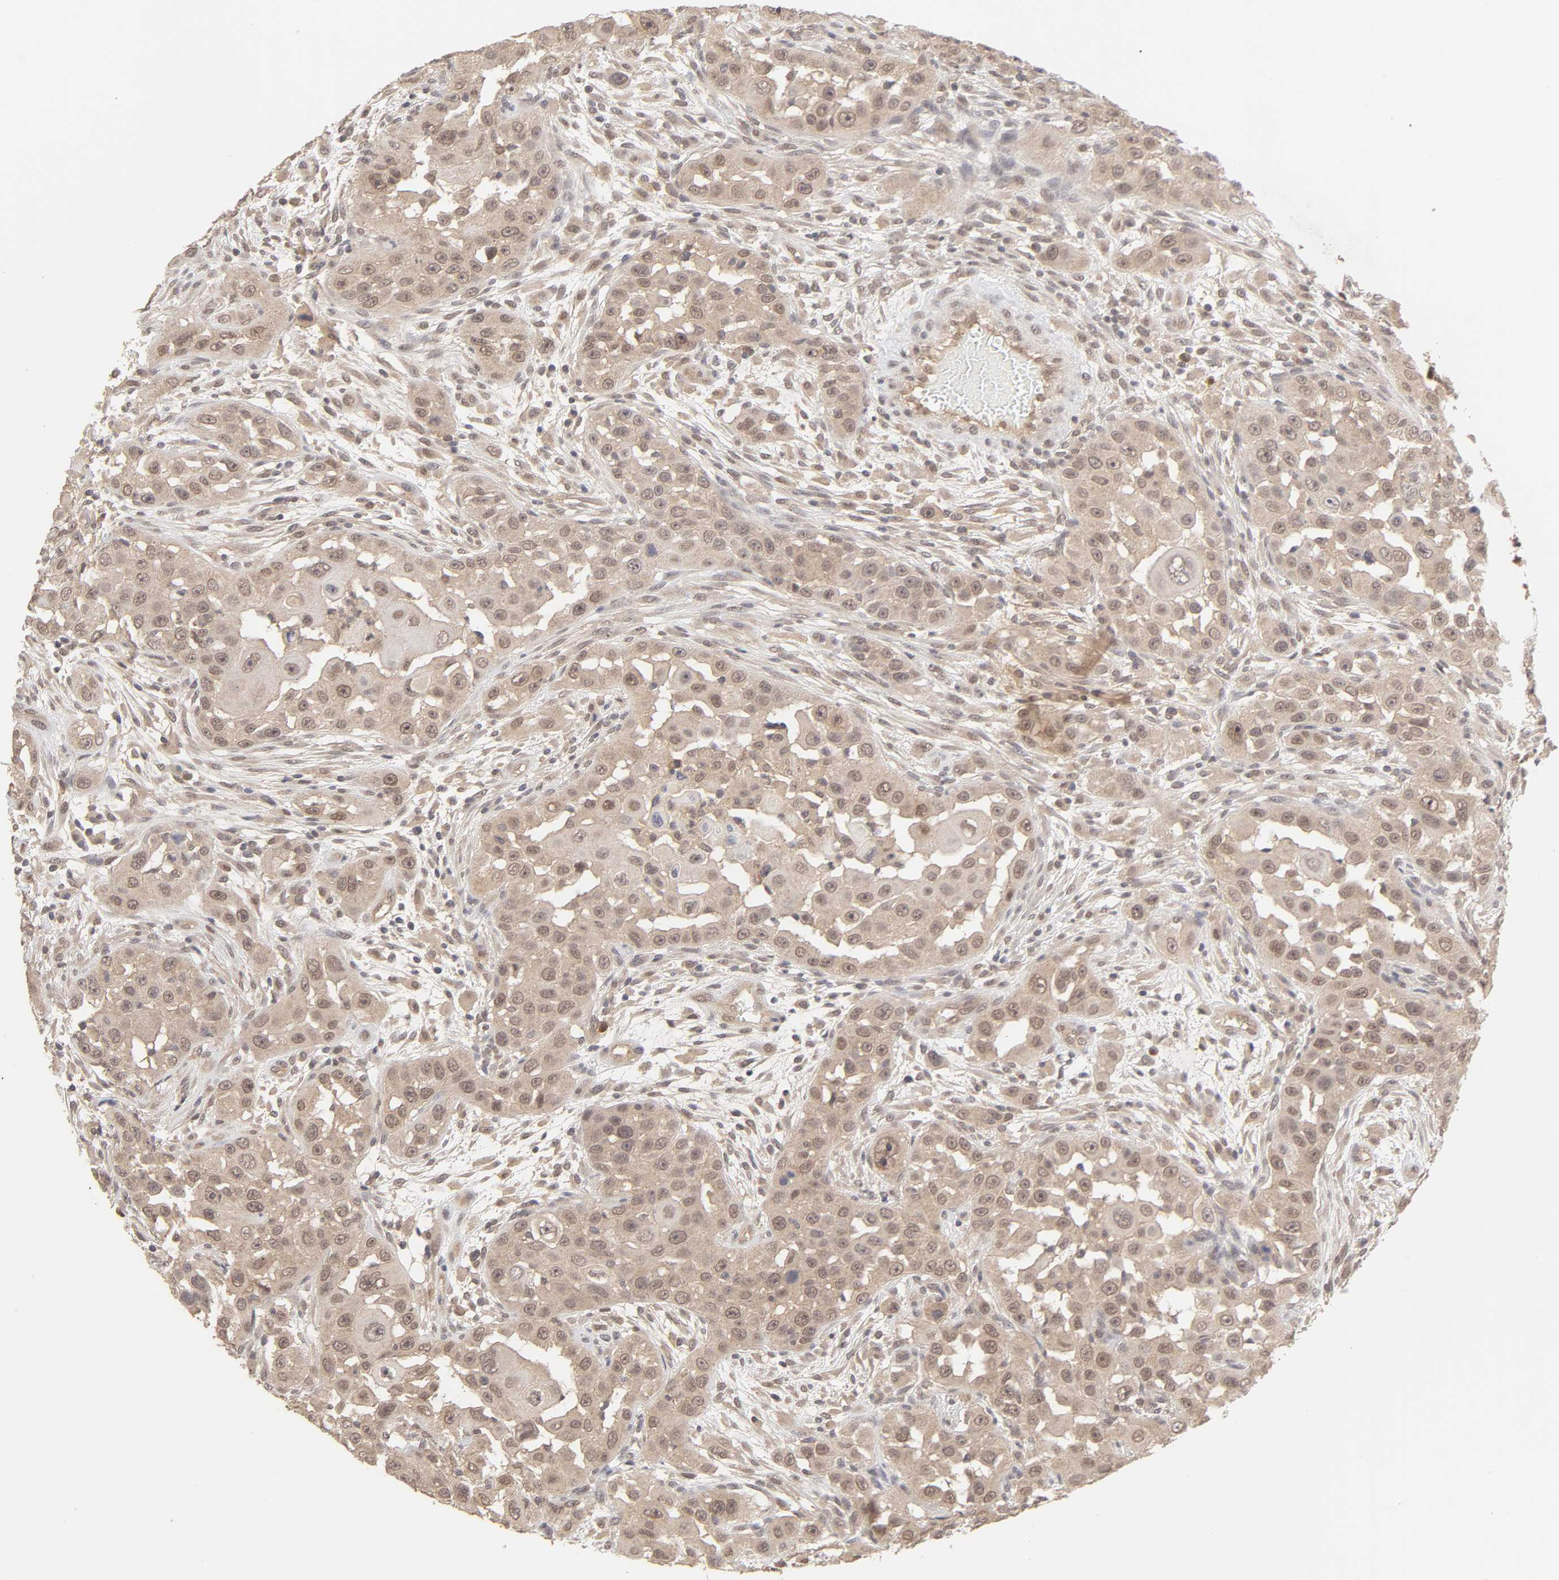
{"staining": {"intensity": "moderate", "quantity": ">75%", "location": "cytoplasmic/membranous"}, "tissue": "head and neck cancer", "cell_type": "Tumor cells", "image_type": "cancer", "snomed": [{"axis": "morphology", "description": "Carcinoma, NOS"}, {"axis": "topography", "description": "Head-Neck"}], "caption": "IHC micrograph of head and neck cancer (carcinoma) stained for a protein (brown), which demonstrates medium levels of moderate cytoplasmic/membranous expression in about >75% of tumor cells.", "gene": "MAPK1", "patient": {"sex": "male", "age": 87}}